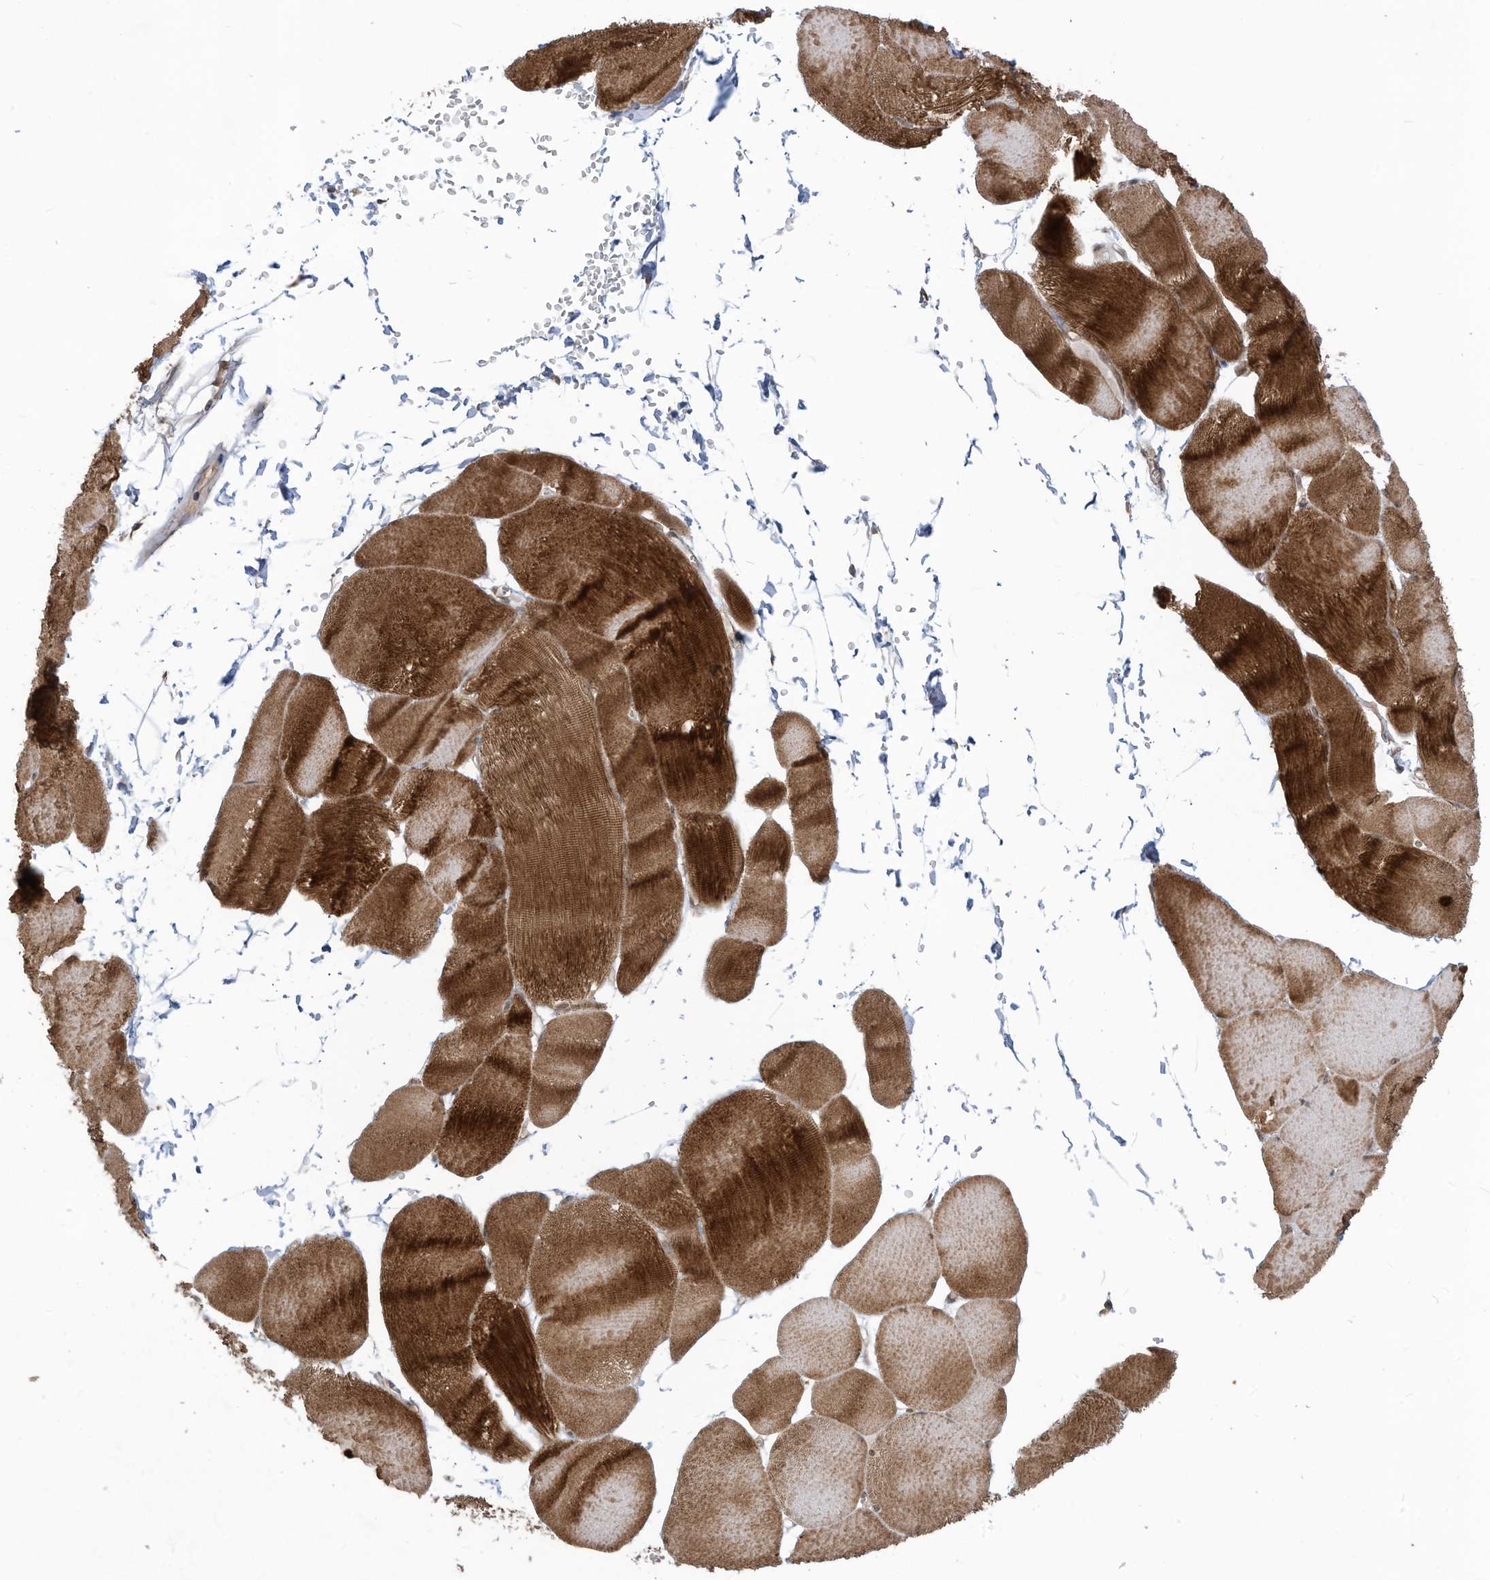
{"staining": {"intensity": "strong", "quantity": "25%-75%", "location": "cytoplasmic/membranous"}, "tissue": "skeletal muscle", "cell_type": "Myocytes", "image_type": "normal", "snomed": [{"axis": "morphology", "description": "Normal tissue, NOS"}, {"axis": "morphology", "description": "Basal cell carcinoma"}, {"axis": "topography", "description": "Skeletal muscle"}], "caption": "Immunohistochemical staining of benign skeletal muscle shows 25%-75% levels of strong cytoplasmic/membranous protein expression in about 25%-75% of myocytes.", "gene": "TRIM67", "patient": {"sex": "female", "age": 64}}